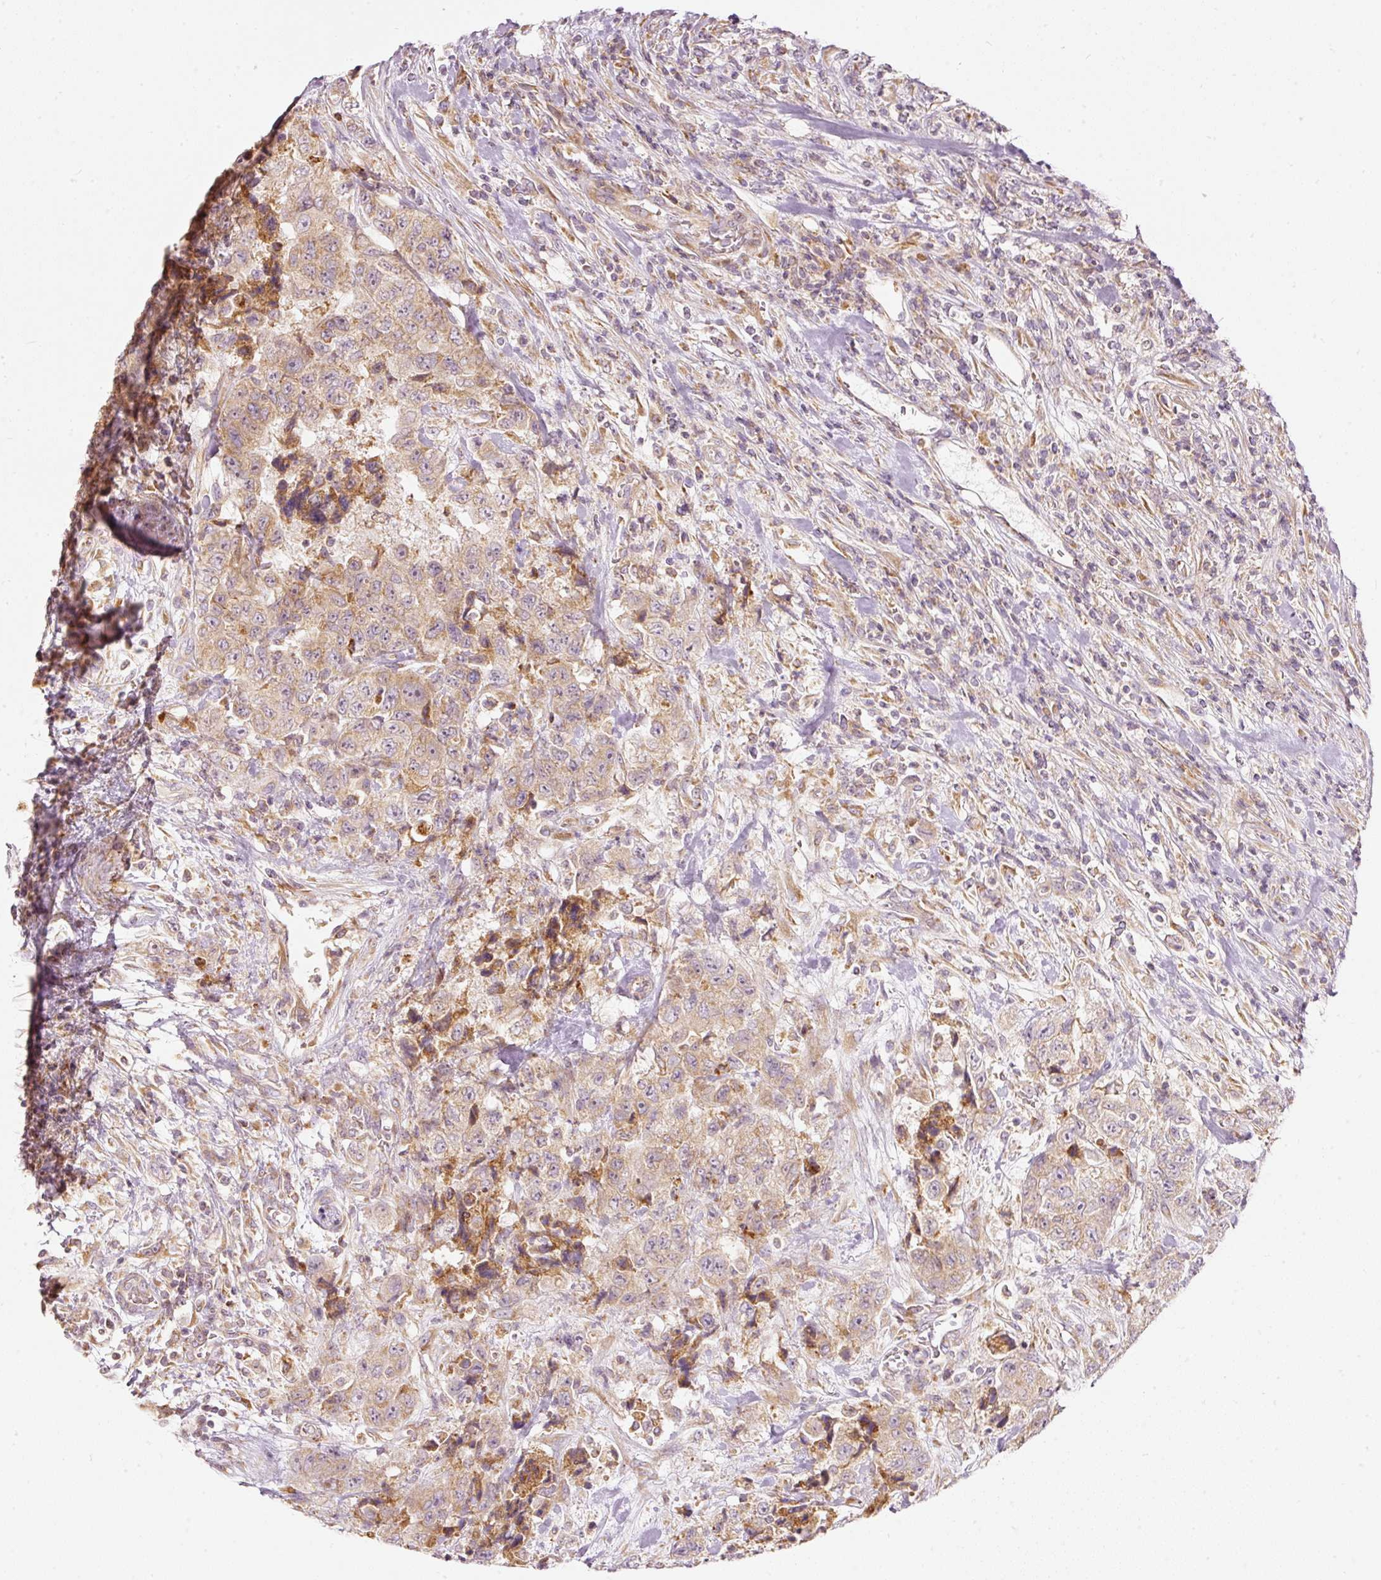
{"staining": {"intensity": "moderate", "quantity": ">75%", "location": "cytoplasmic/membranous"}, "tissue": "urothelial cancer", "cell_type": "Tumor cells", "image_type": "cancer", "snomed": [{"axis": "morphology", "description": "Urothelial carcinoma, High grade"}, {"axis": "topography", "description": "Urinary bladder"}], "caption": "The photomicrograph demonstrates a brown stain indicating the presence of a protein in the cytoplasmic/membranous of tumor cells in urothelial cancer.", "gene": "SNAPC5", "patient": {"sex": "female", "age": 78}}